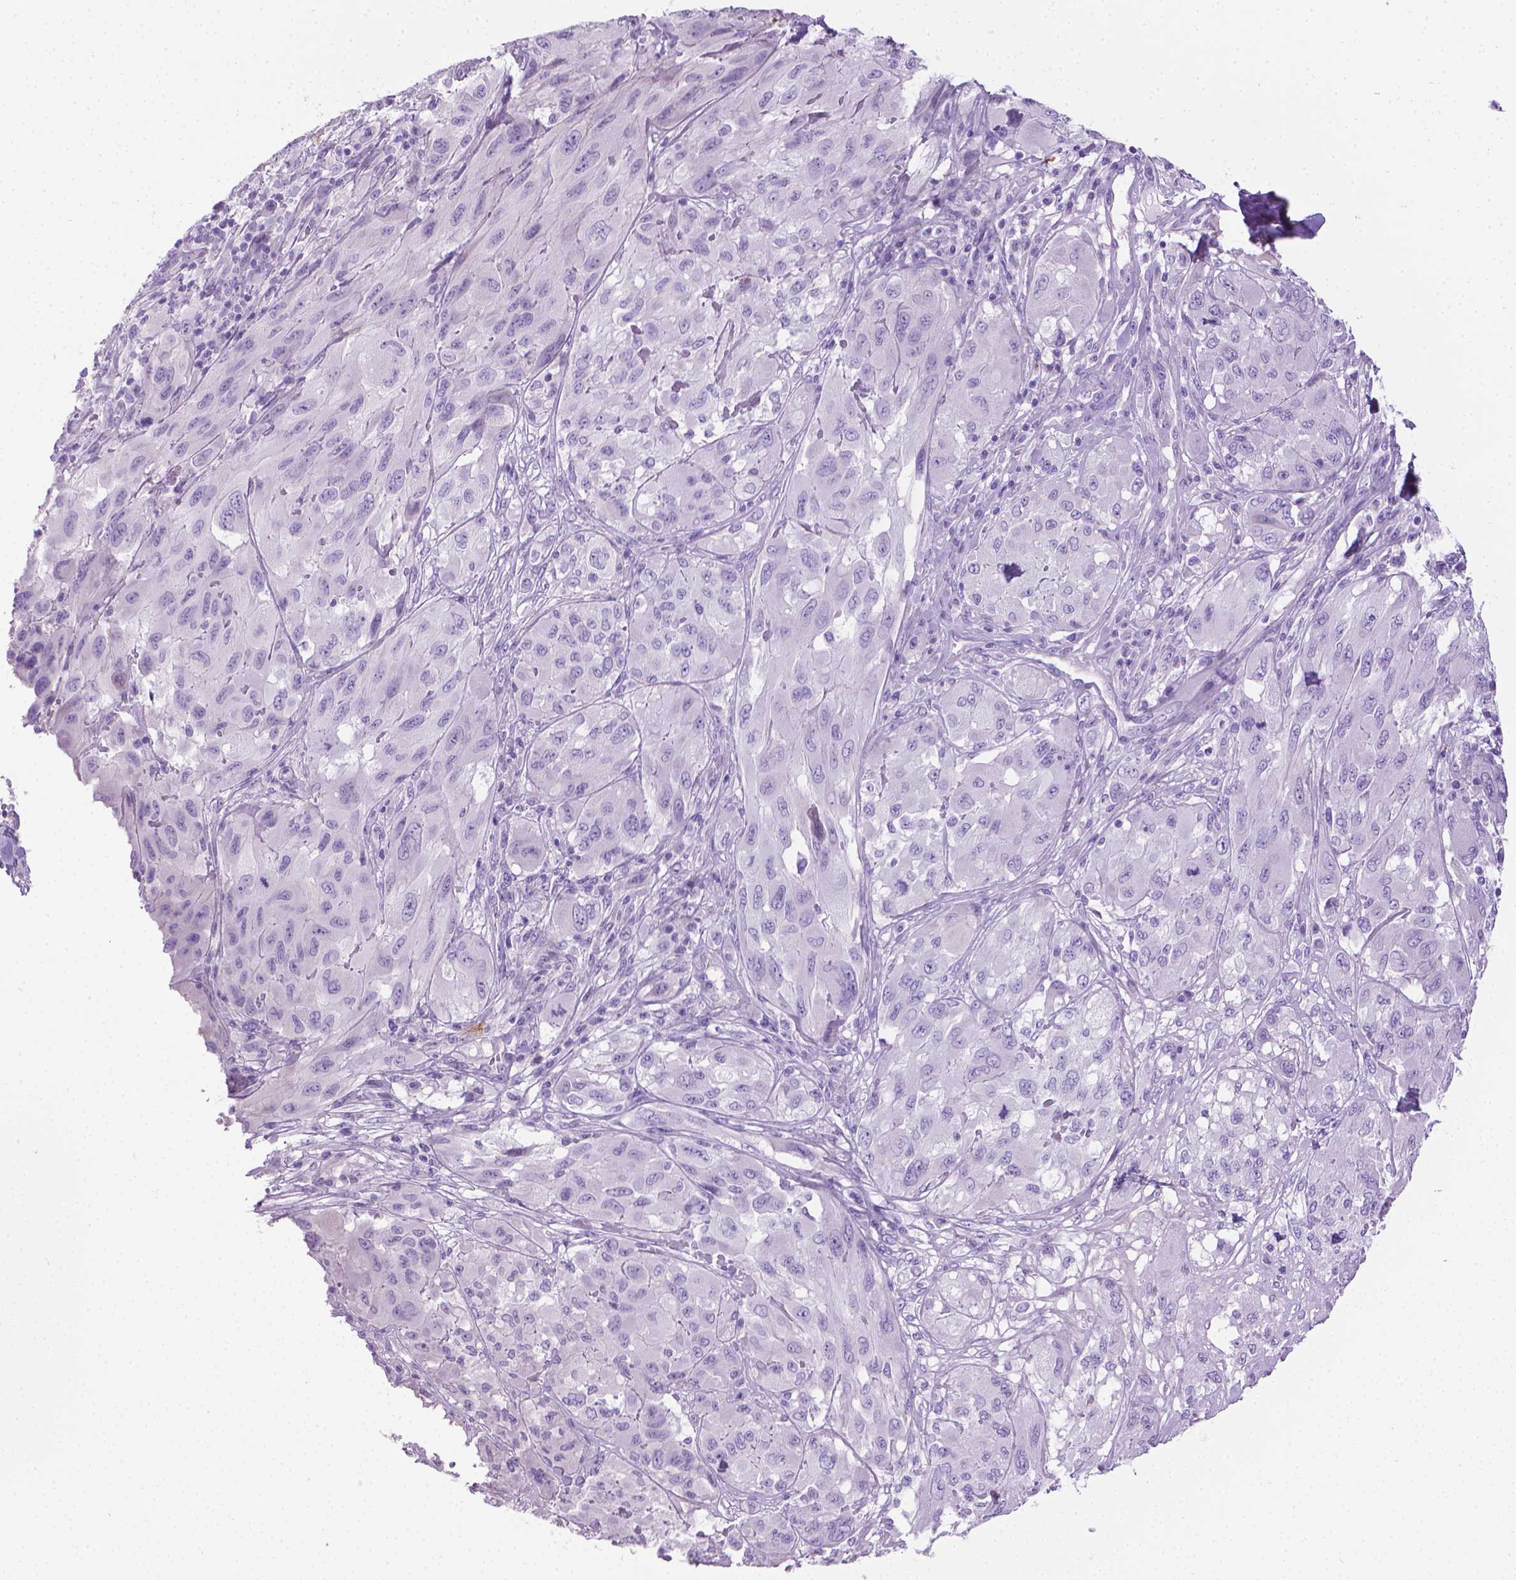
{"staining": {"intensity": "negative", "quantity": "none", "location": "none"}, "tissue": "melanoma", "cell_type": "Tumor cells", "image_type": "cancer", "snomed": [{"axis": "morphology", "description": "Malignant melanoma, NOS"}, {"axis": "topography", "description": "Skin"}], "caption": "Tumor cells show no significant staining in malignant melanoma. (IHC, brightfield microscopy, high magnification).", "gene": "PNMA2", "patient": {"sex": "female", "age": 91}}